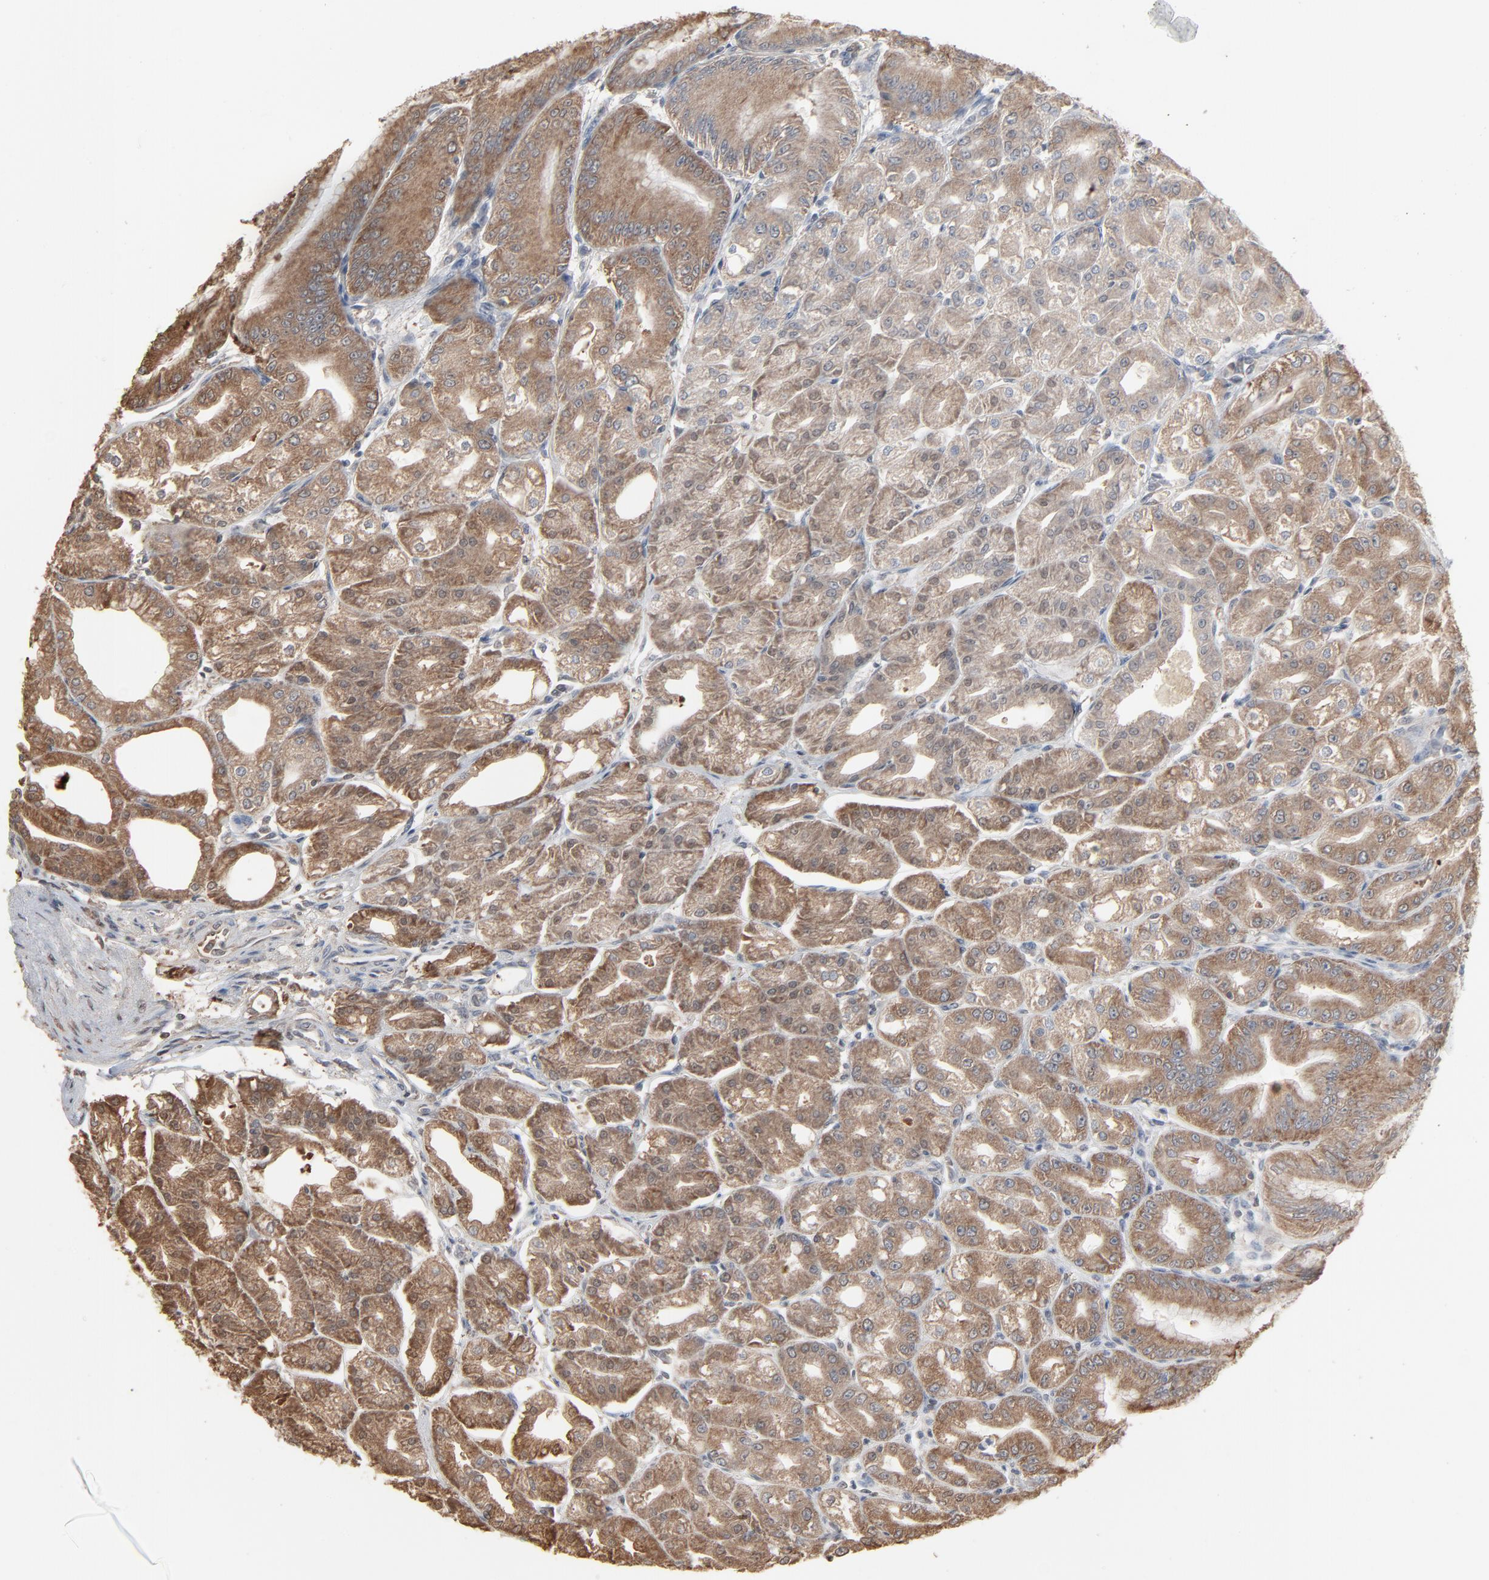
{"staining": {"intensity": "moderate", "quantity": ">75%", "location": "cytoplasmic/membranous"}, "tissue": "stomach", "cell_type": "Glandular cells", "image_type": "normal", "snomed": [{"axis": "morphology", "description": "Normal tissue, NOS"}, {"axis": "topography", "description": "Stomach, lower"}], "caption": "This photomicrograph exhibits immunohistochemistry (IHC) staining of benign stomach, with medium moderate cytoplasmic/membranous expression in about >75% of glandular cells.", "gene": "CCT5", "patient": {"sex": "male", "age": 71}}